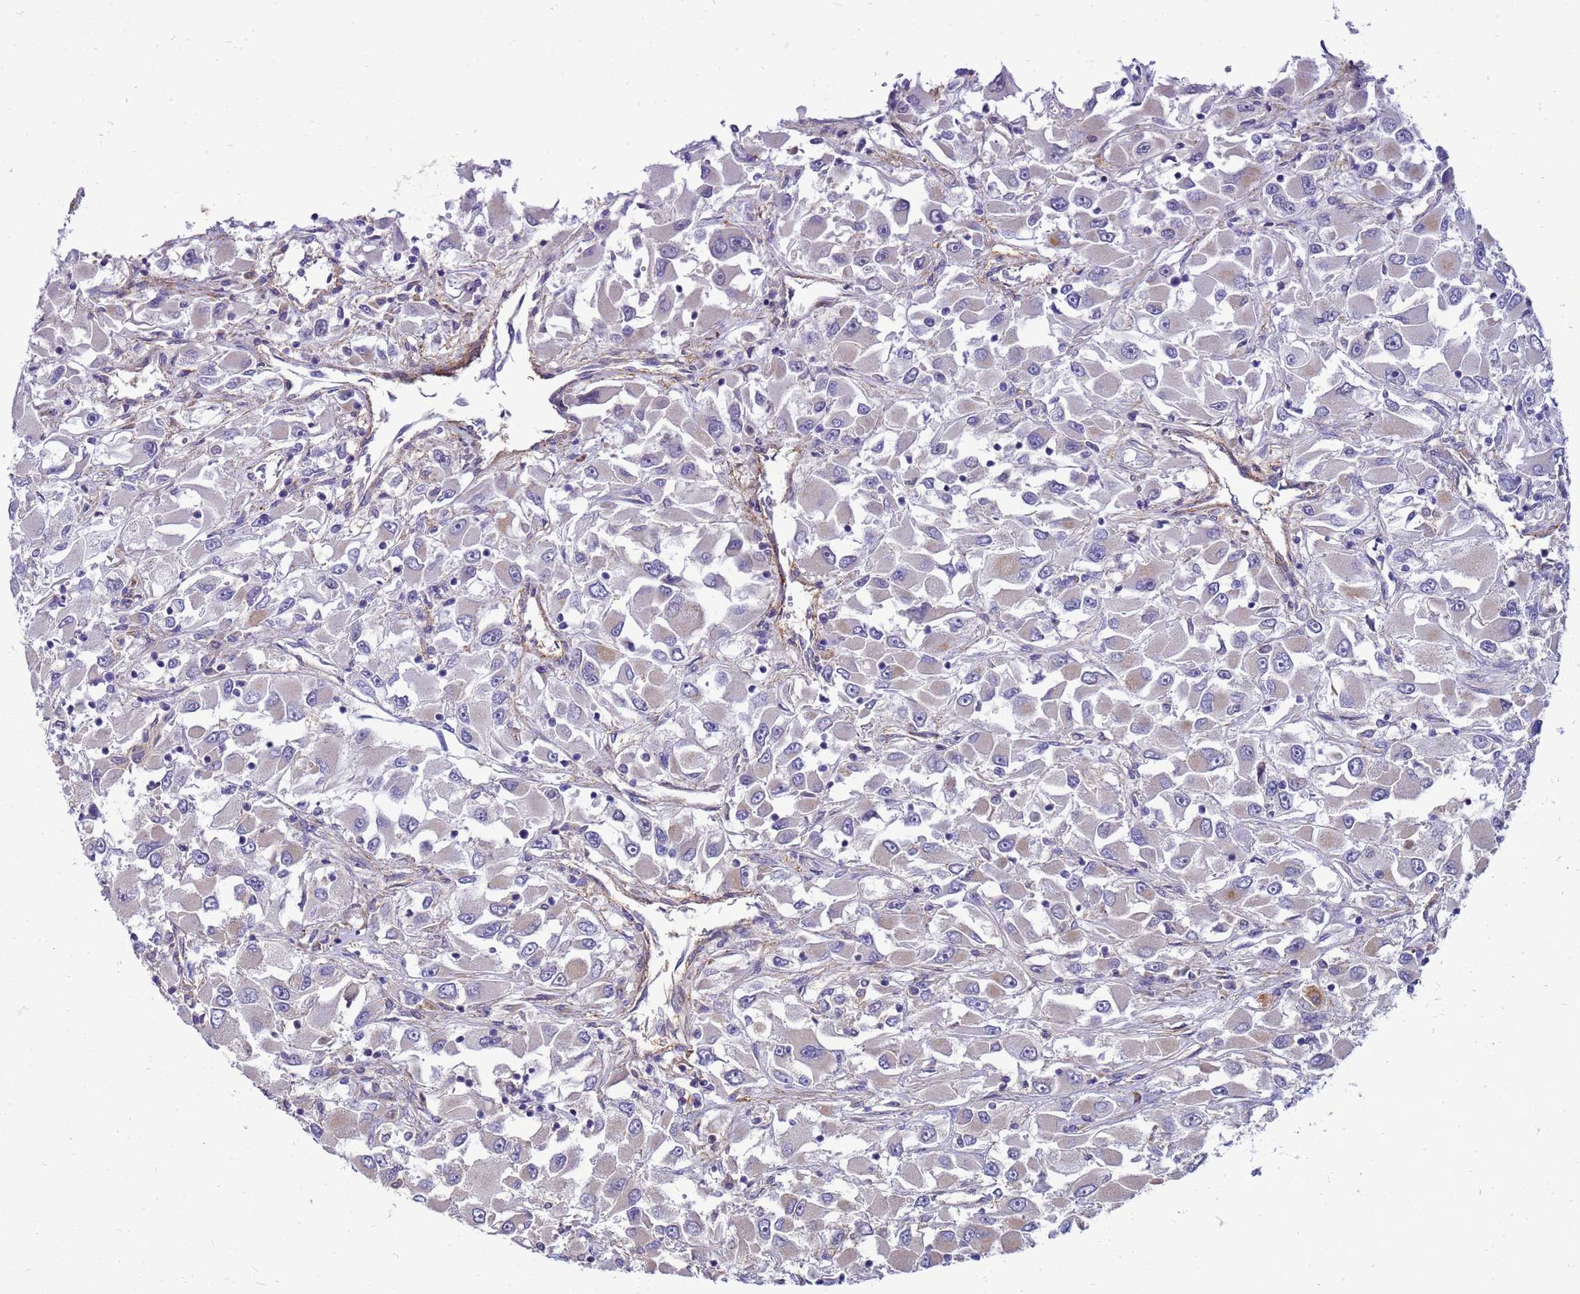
{"staining": {"intensity": "negative", "quantity": "none", "location": "none"}, "tissue": "renal cancer", "cell_type": "Tumor cells", "image_type": "cancer", "snomed": [{"axis": "morphology", "description": "Adenocarcinoma, NOS"}, {"axis": "topography", "description": "Kidney"}], "caption": "Human renal cancer (adenocarcinoma) stained for a protein using IHC shows no staining in tumor cells.", "gene": "ENOPH1", "patient": {"sex": "female", "age": 52}}